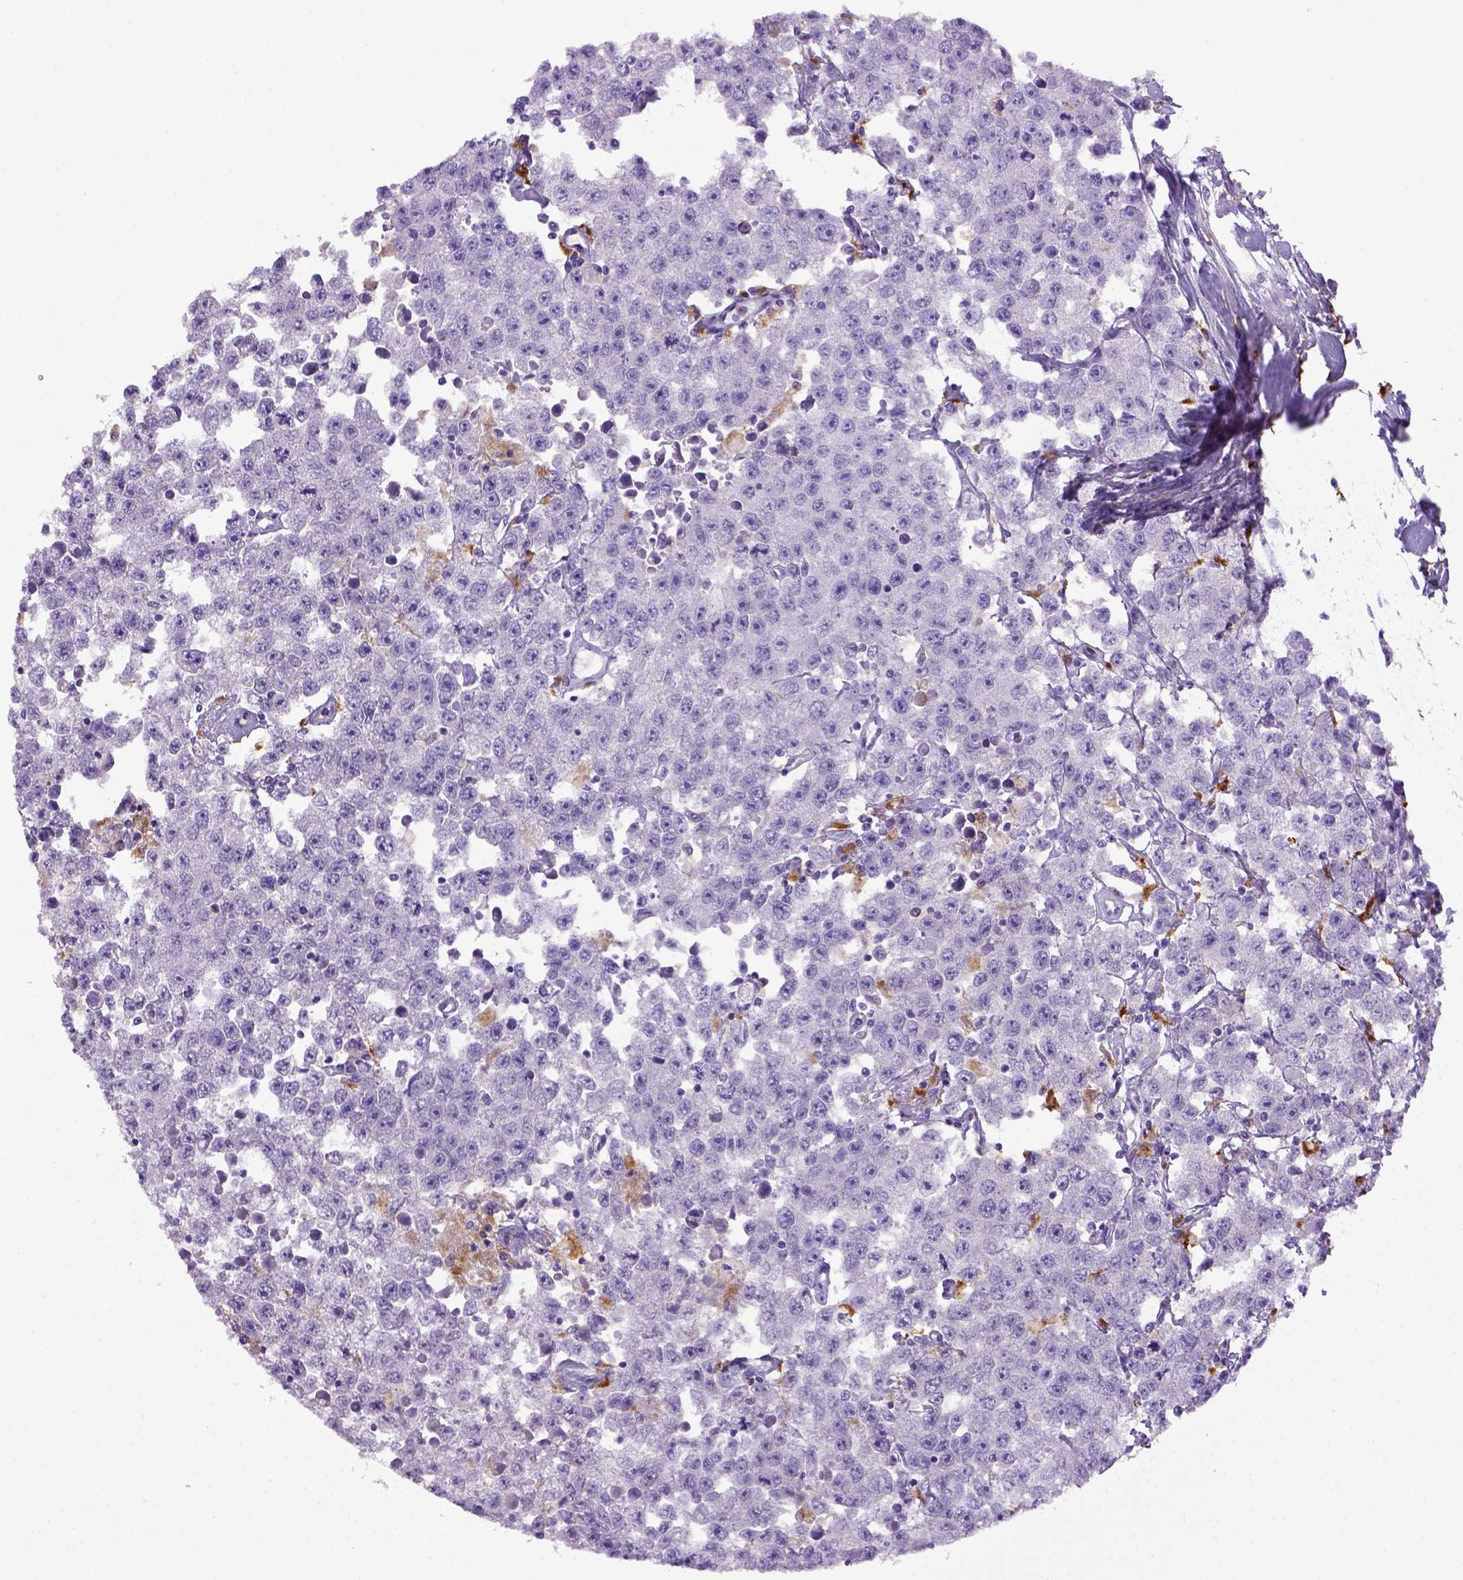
{"staining": {"intensity": "negative", "quantity": "none", "location": "none"}, "tissue": "testis cancer", "cell_type": "Tumor cells", "image_type": "cancer", "snomed": [{"axis": "morphology", "description": "Seminoma, NOS"}, {"axis": "topography", "description": "Testis"}], "caption": "Testis cancer (seminoma) stained for a protein using IHC demonstrates no expression tumor cells.", "gene": "CD68", "patient": {"sex": "male", "age": 52}}